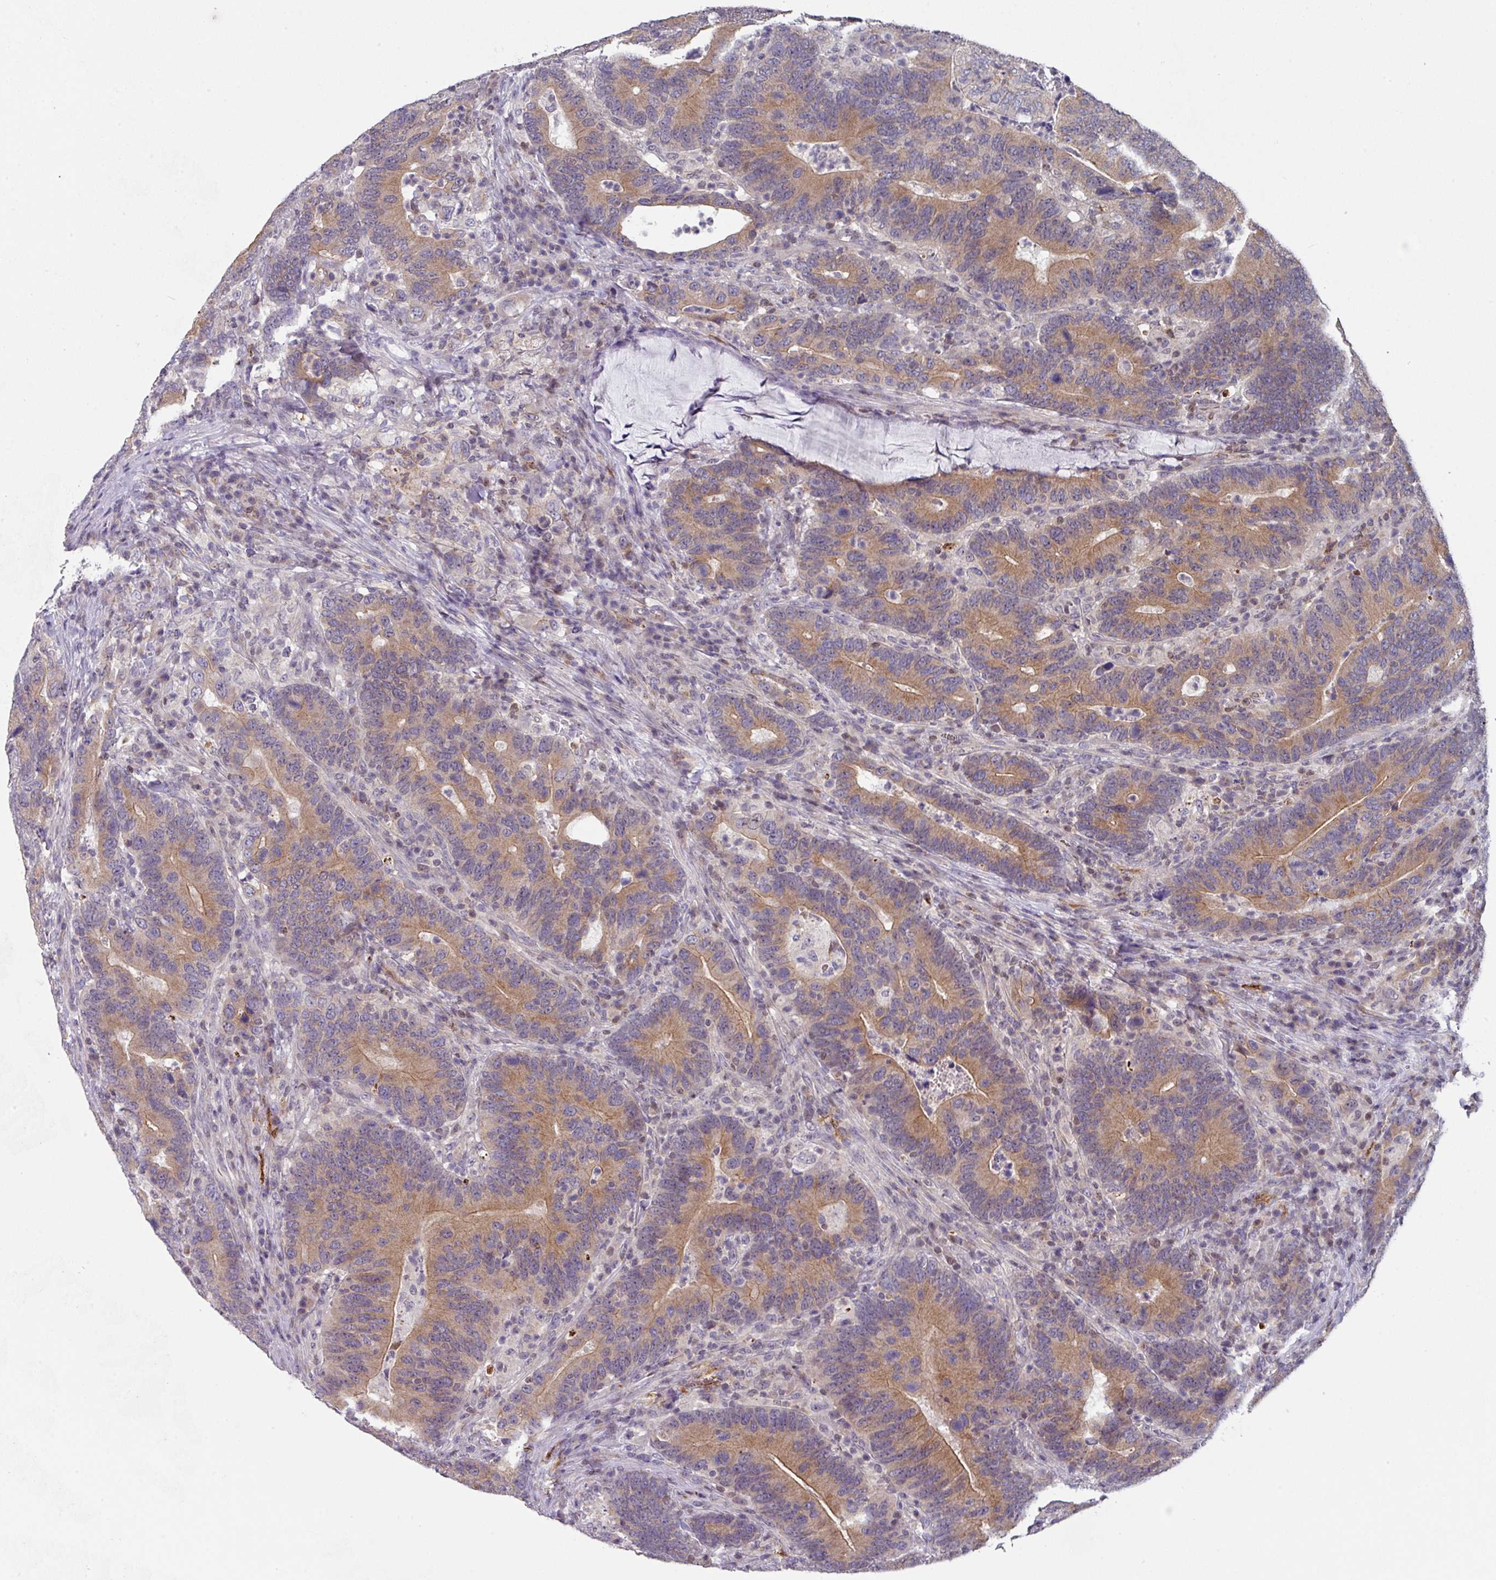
{"staining": {"intensity": "moderate", "quantity": ">75%", "location": "cytoplasmic/membranous"}, "tissue": "colorectal cancer", "cell_type": "Tumor cells", "image_type": "cancer", "snomed": [{"axis": "morphology", "description": "Adenocarcinoma, NOS"}, {"axis": "topography", "description": "Colon"}], "caption": "This is a photomicrograph of immunohistochemistry staining of colorectal cancer (adenocarcinoma), which shows moderate staining in the cytoplasmic/membranous of tumor cells.", "gene": "DCAF12L2", "patient": {"sex": "female", "age": 66}}